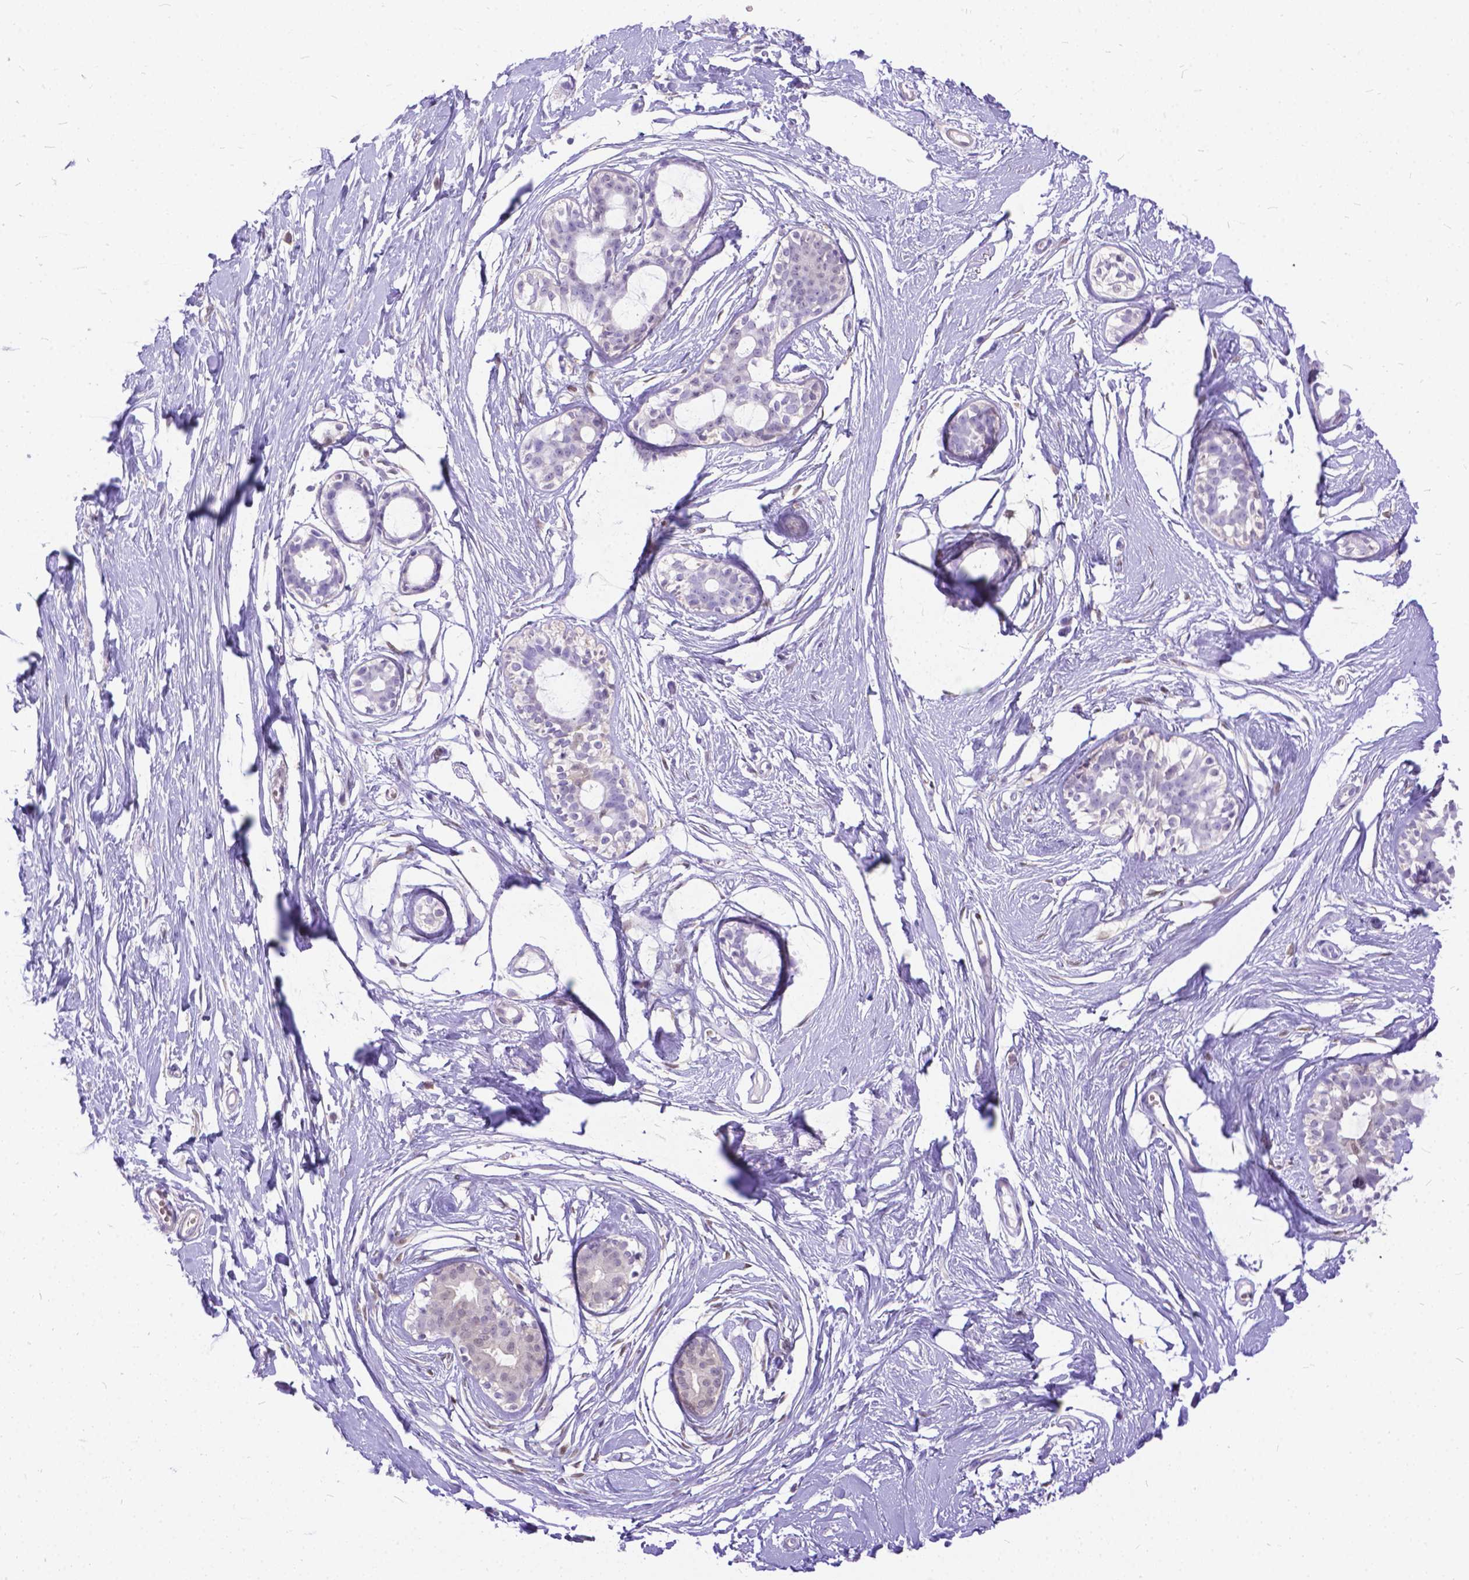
{"staining": {"intensity": "negative", "quantity": "none", "location": "none"}, "tissue": "breast", "cell_type": "Adipocytes", "image_type": "normal", "snomed": [{"axis": "morphology", "description": "Normal tissue, NOS"}, {"axis": "topography", "description": "Breast"}], "caption": "A high-resolution image shows immunohistochemistry (IHC) staining of benign breast, which exhibits no significant positivity in adipocytes. Nuclei are stained in blue.", "gene": "TMEM169", "patient": {"sex": "female", "age": 49}}